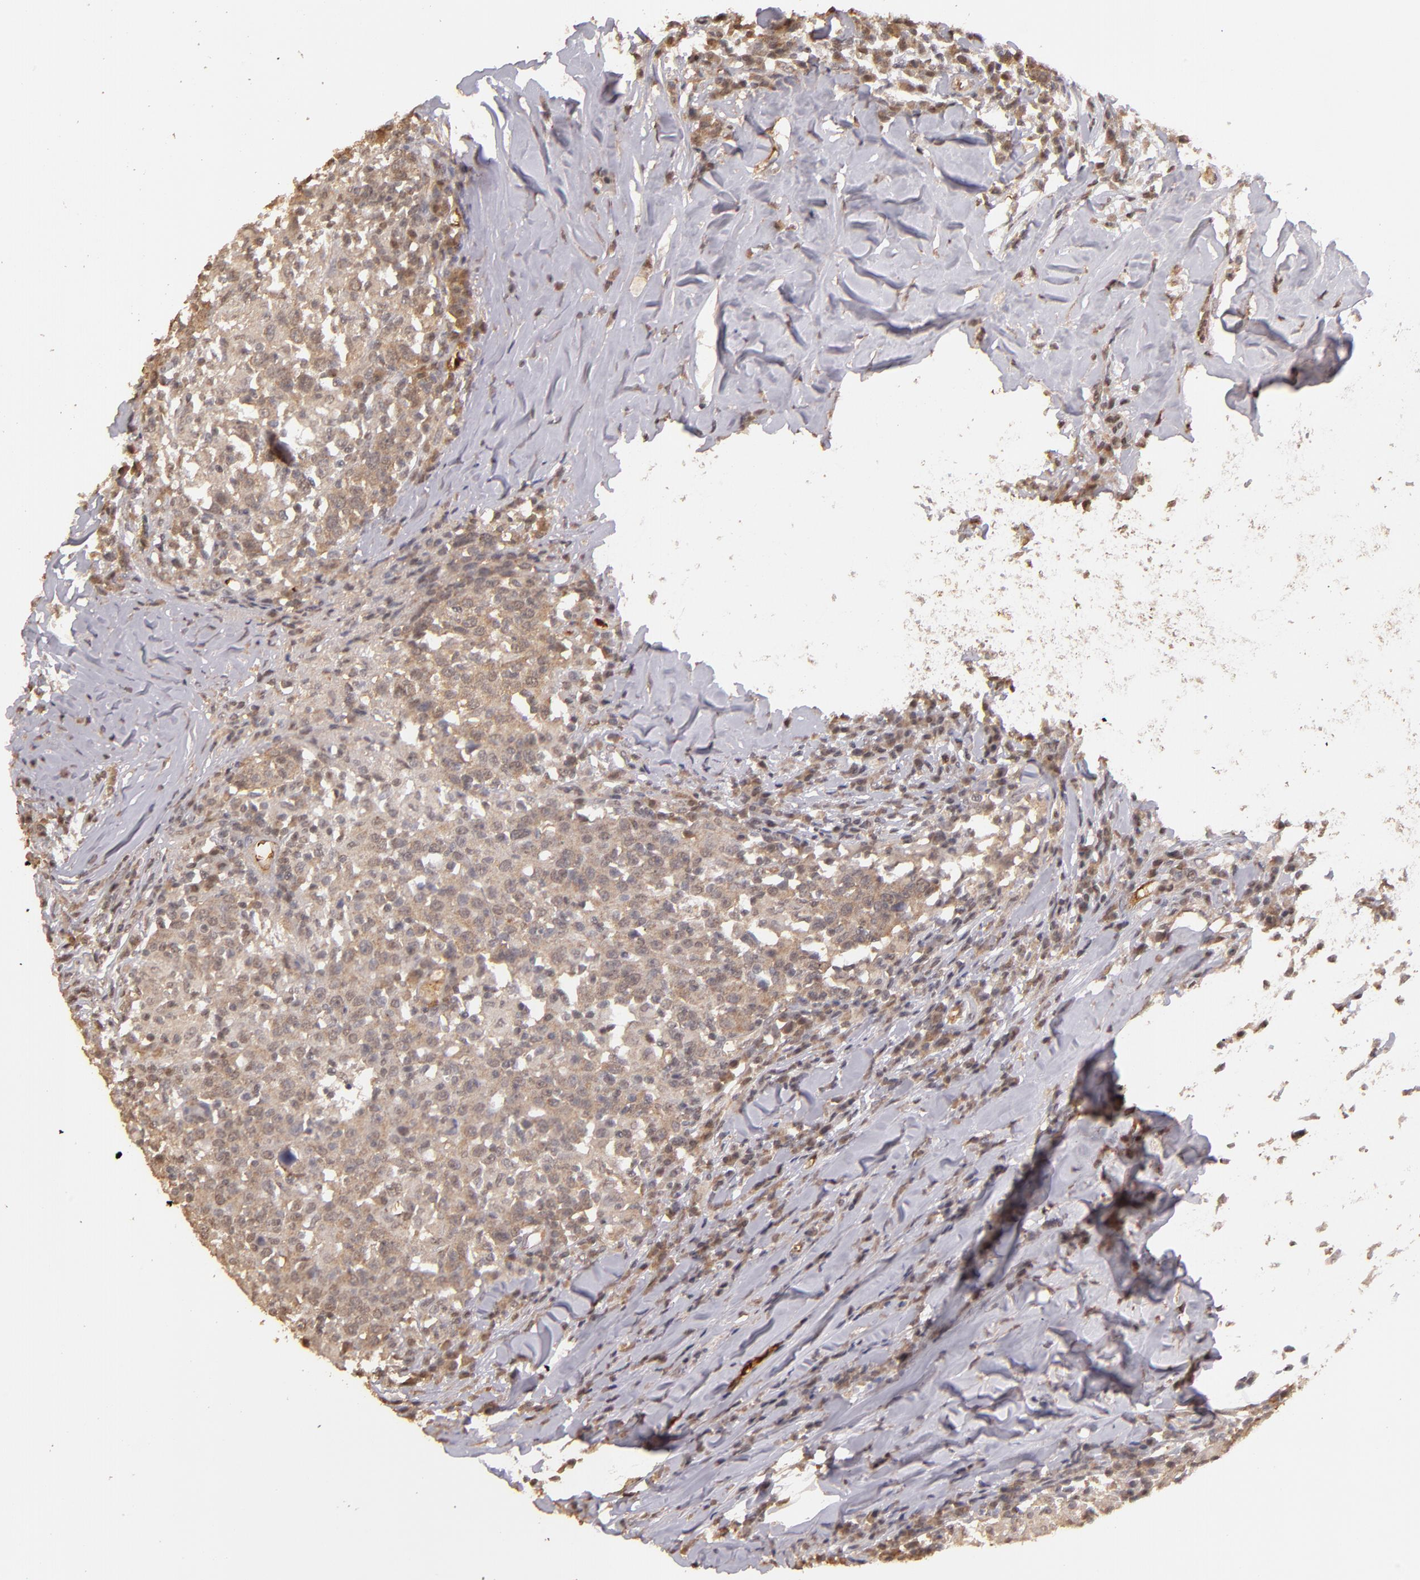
{"staining": {"intensity": "moderate", "quantity": ">75%", "location": "cytoplasmic/membranous"}, "tissue": "head and neck cancer", "cell_type": "Tumor cells", "image_type": "cancer", "snomed": [{"axis": "morphology", "description": "Adenocarcinoma, NOS"}, {"axis": "topography", "description": "Salivary gland"}, {"axis": "topography", "description": "Head-Neck"}], "caption": "Tumor cells show medium levels of moderate cytoplasmic/membranous expression in about >75% of cells in human head and neck adenocarcinoma.", "gene": "SERPINC1", "patient": {"sex": "female", "age": 65}}